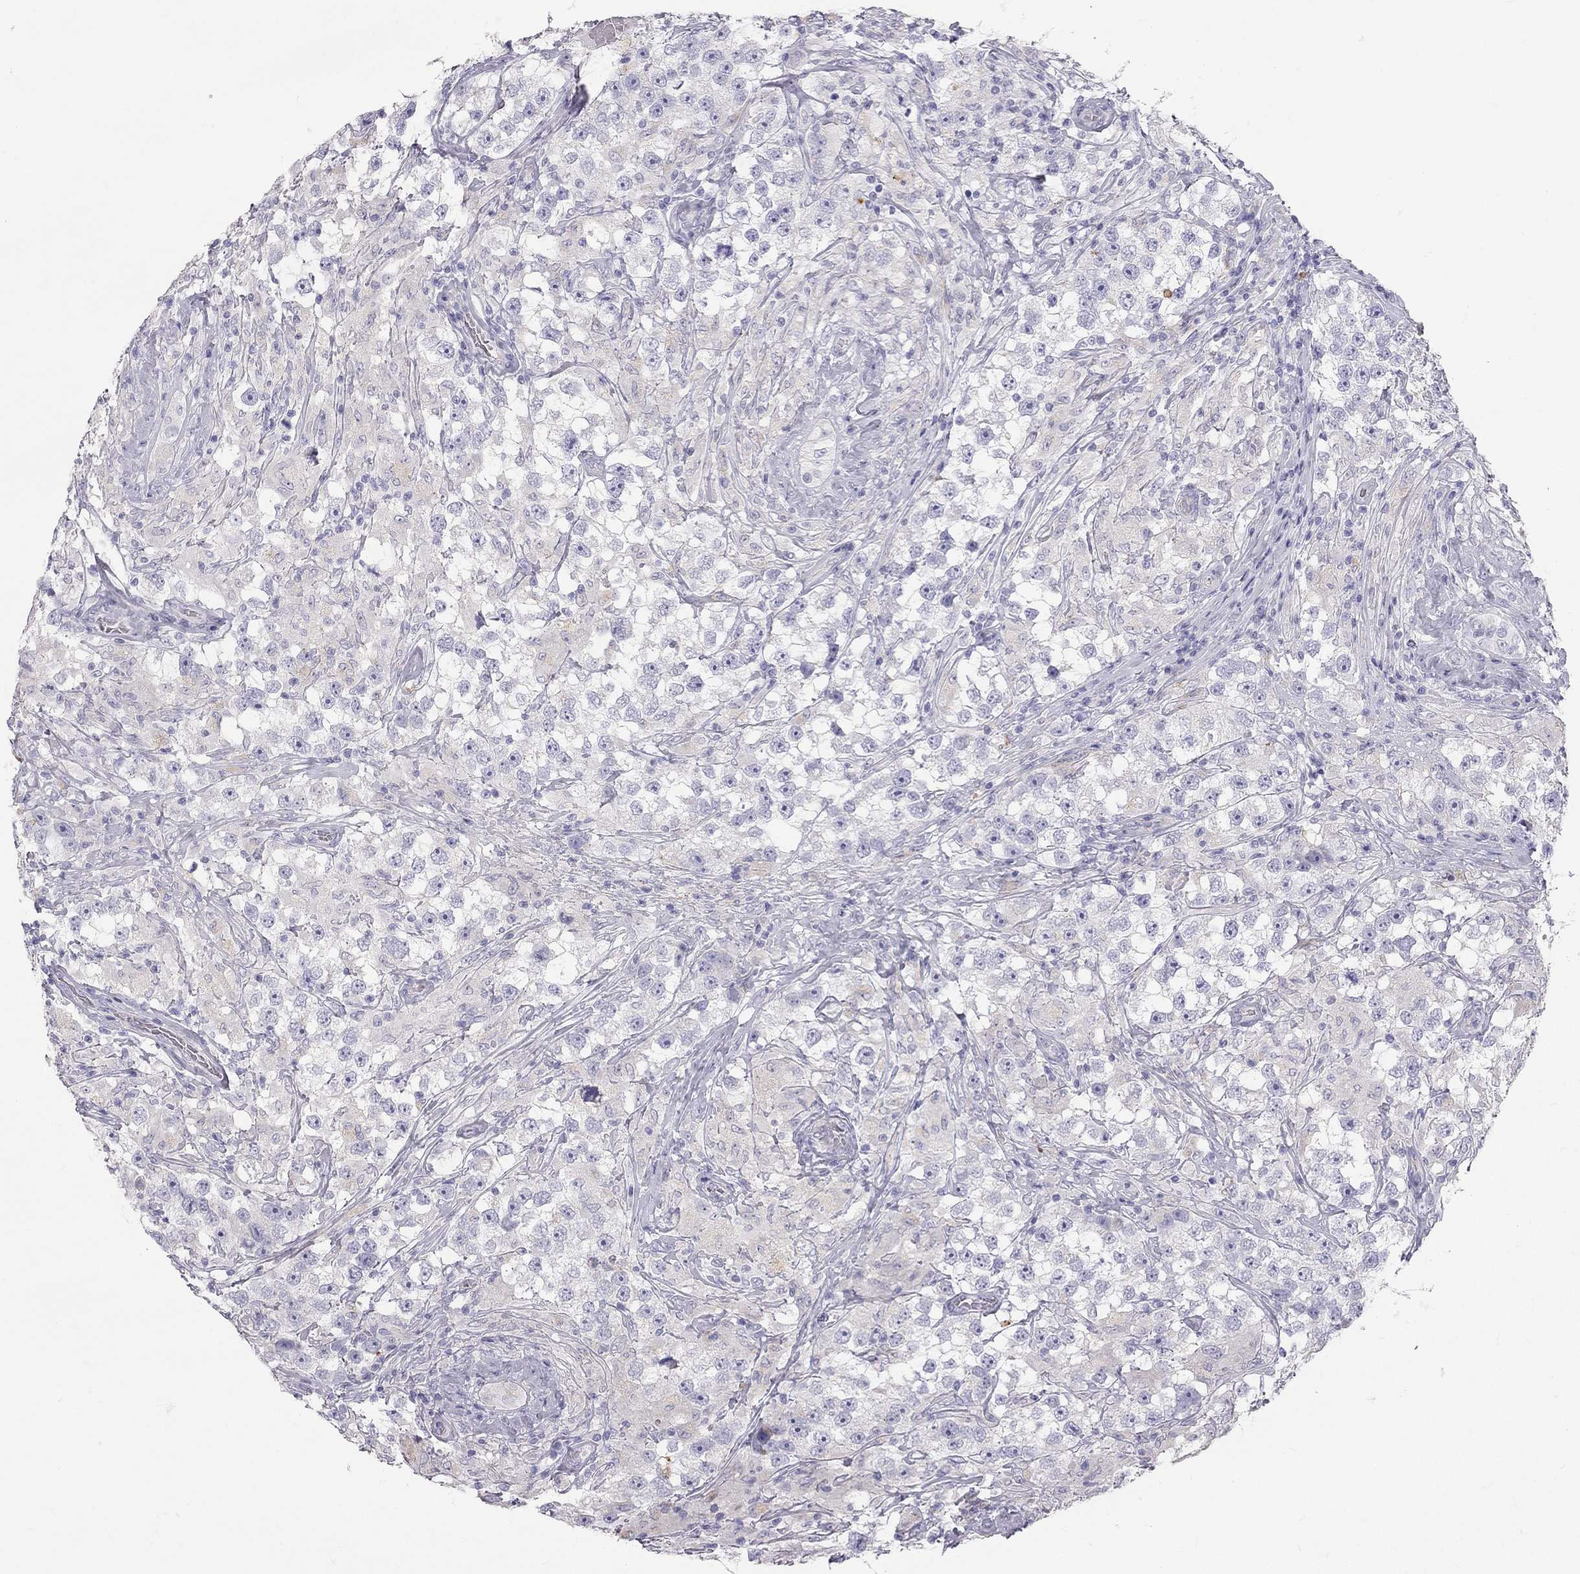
{"staining": {"intensity": "negative", "quantity": "none", "location": "none"}, "tissue": "testis cancer", "cell_type": "Tumor cells", "image_type": "cancer", "snomed": [{"axis": "morphology", "description": "Seminoma, NOS"}, {"axis": "topography", "description": "Testis"}], "caption": "Immunohistochemistry (IHC) image of neoplastic tissue: human testis cancer stained with DAB (3,3'-diaminobenzidine) demonstrates no significant protein staining in tumor cells. The staining was performed using DAB to visualize the protein expression in brown, while the nuclei were stained in blue with hematoxylin (Magnification: 20x).", "gene": "TDRD6", "patient": {"sex": "male", "age": 46}}